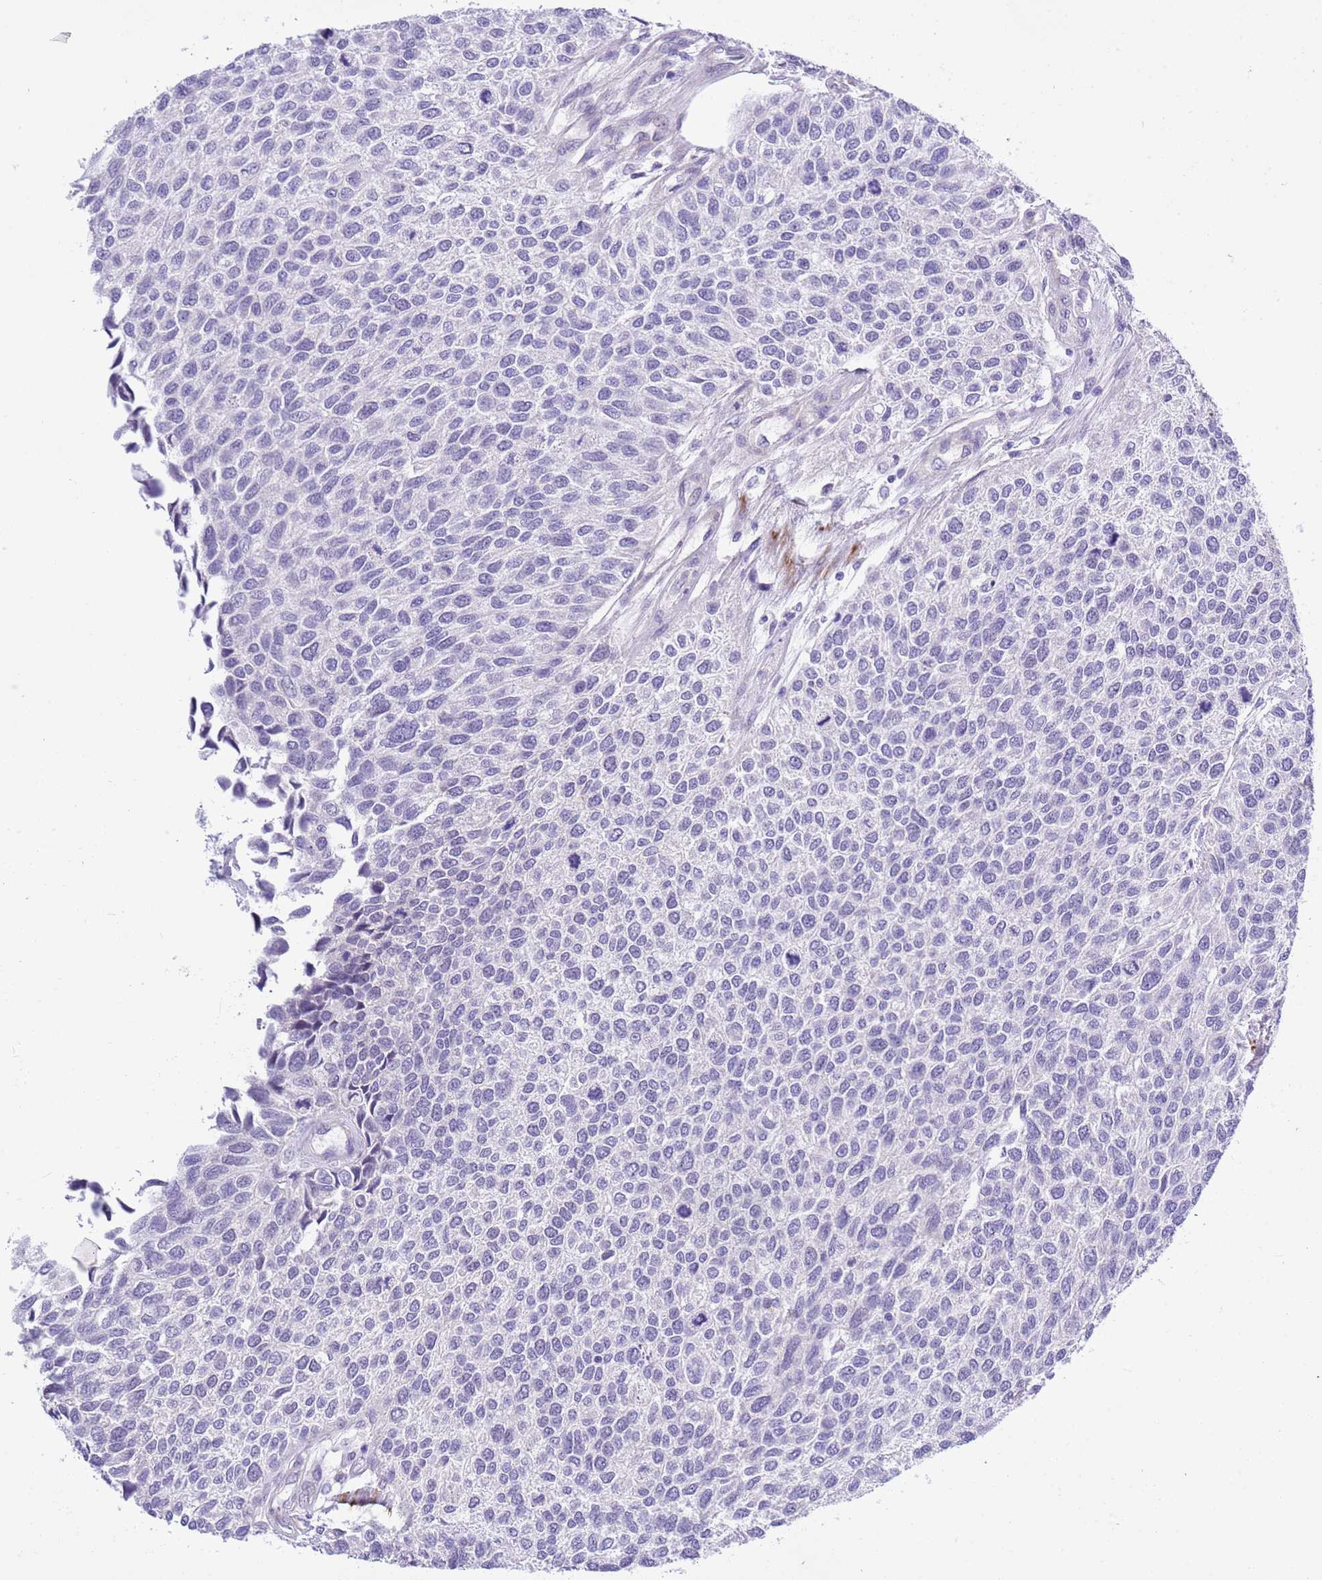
{"staining": {"intensity": "negative", "quantity": "none", "location": "none"}, "tissue": "urothelial cancer", "cell_type": "Tumor cells", "image_type": "cancer", "snomed": [{"axis": "morphology", "description": "Urothelial carcinoma, NOS"}, {"axis": "topography", "description": "Urinary bladder"}], "caption": "Tumor cells are negative for protein expression in human urothelial cancer. (DAB IHC with hematoxylin counter stain).", "gene": "NET1", "patient": {"sex": "male", "age": 55}}